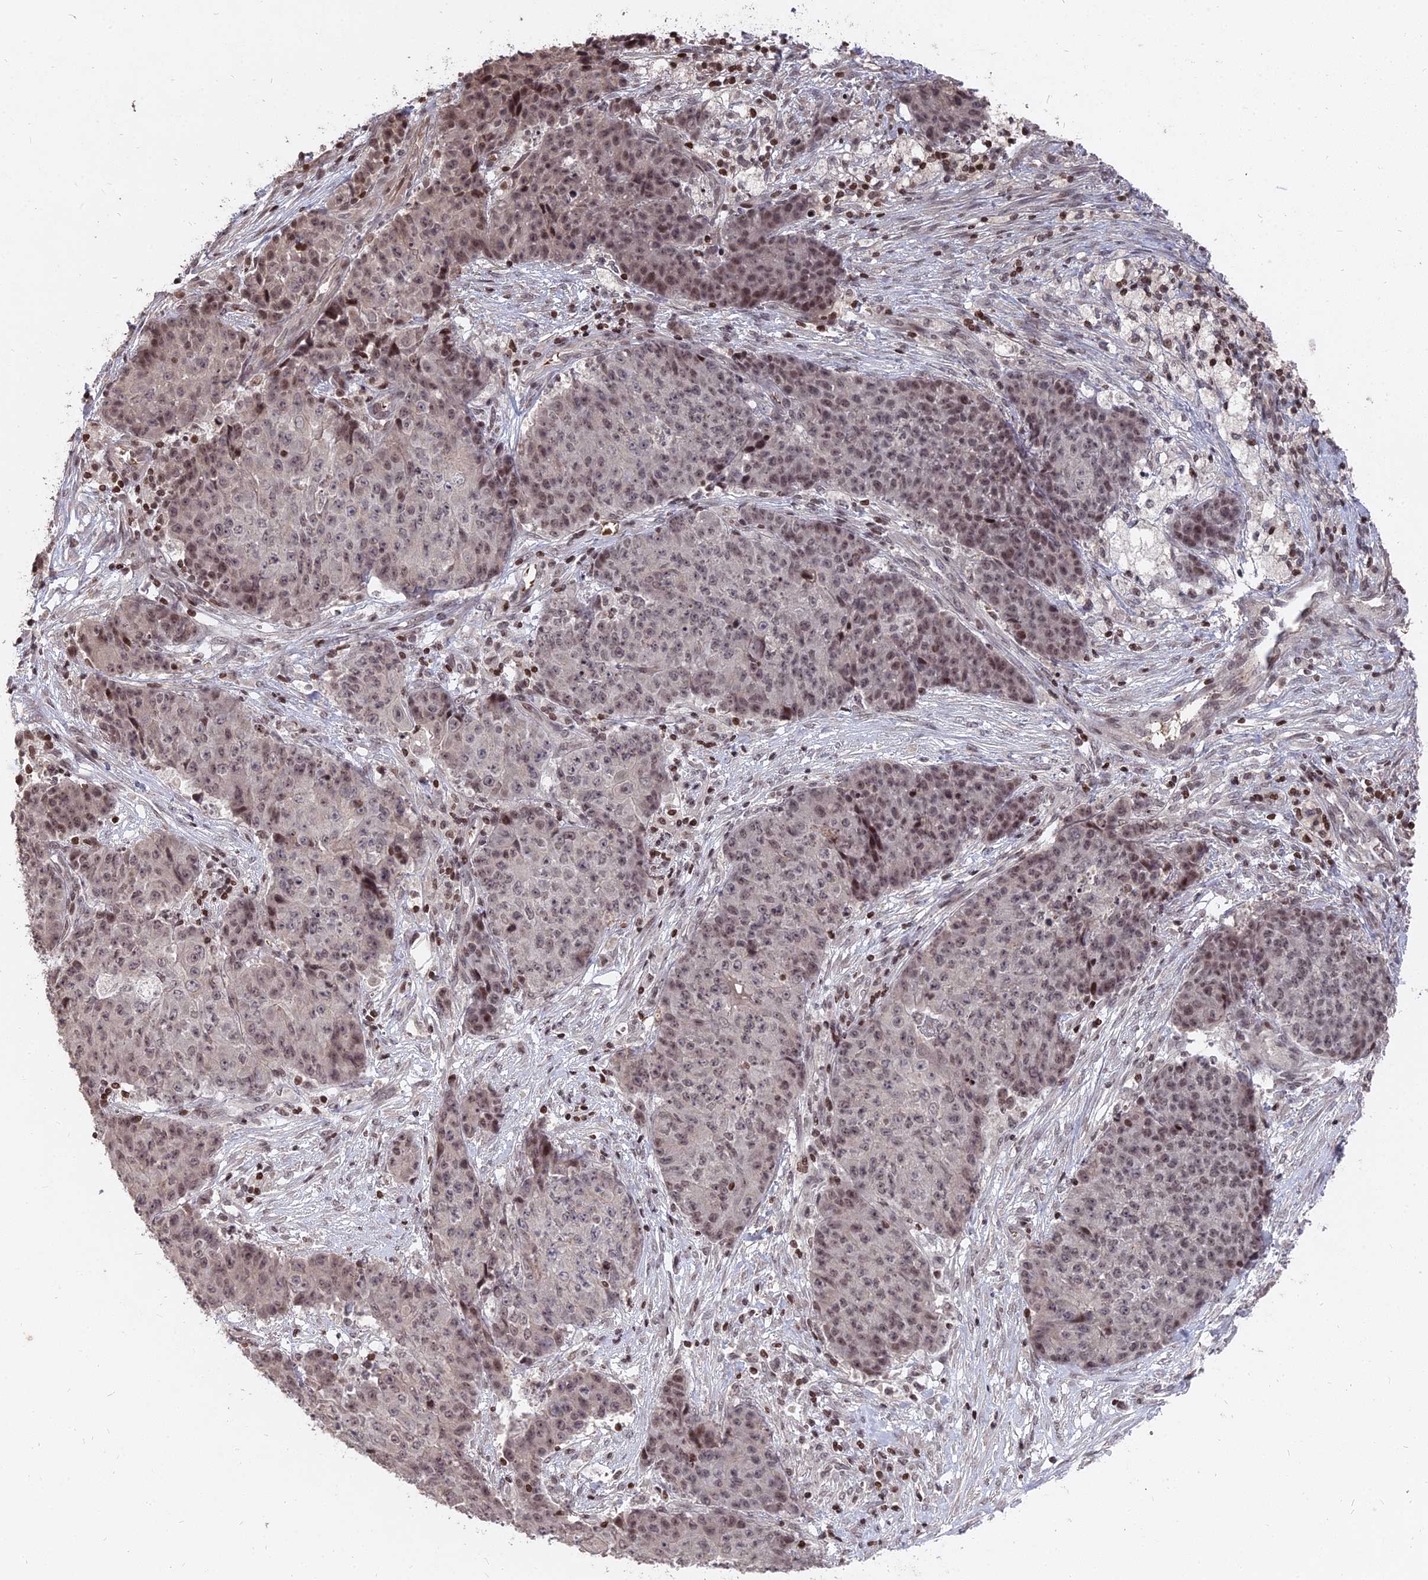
{"staining": {"intensity": "weak", "quantity": ">75%", "location": "nuclear"}, "tissue": "ovarian cancer", "cell_type": "Tumor cells", "image_type": "cancer", "snomed": [{"axis": "morphology", "description": "Carcinoma, endometroid"}, {"axis": "topography", "description": "Ovary"}], "caption": "Brown immunohistochemical staining in human ovarian cancer (endometroid carcinoma) shows weak nuclear expression in approximately >75% of tumor cells.", "gene": "NR1H3", "patient": {"sex": "female", "age": 42}}